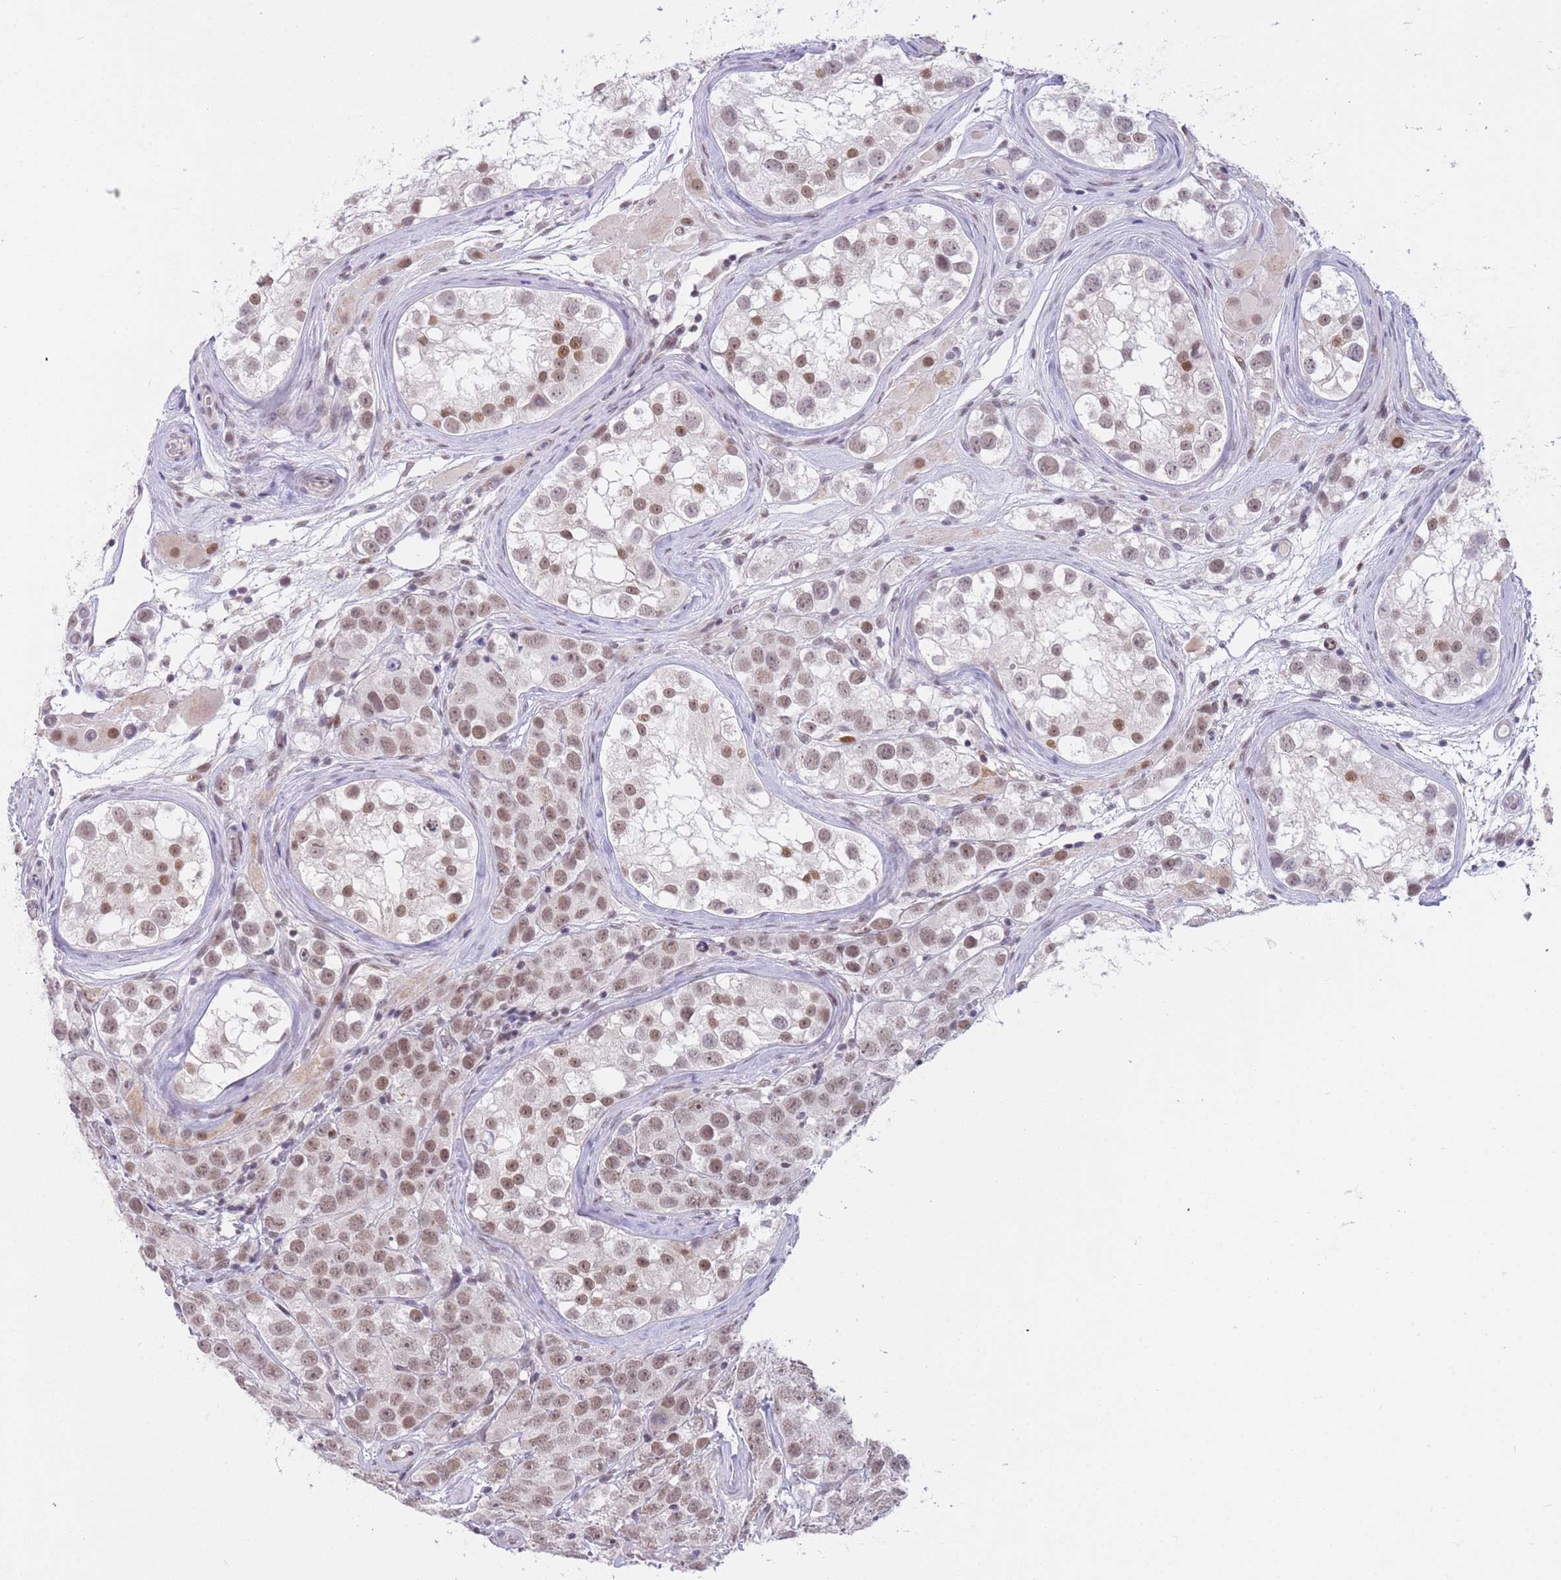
{"staining": {"intensity": "weak", "quantity": ">75%", "location": "nuclear"}, "tissue": "testis cancer", "cell_type": "Tumor cells", "image_type": "cancer", "snomed": [{"axis": "morphology", "description": "Seminoma, NOS"}, {"axis": "topography", "description": "Testis"}], "caption": "The immunohistochemical stain labels weak nuclear staining in tumor cells of testis cancer tissue. The staining was performed using DAB (3,3'-diaminobenzidine), with brown indicating positive protein expression. Nuclei are stained blue with hematoxylin.", "gene": "RFX1", "patient": {"sex": "male", "age": 28}}